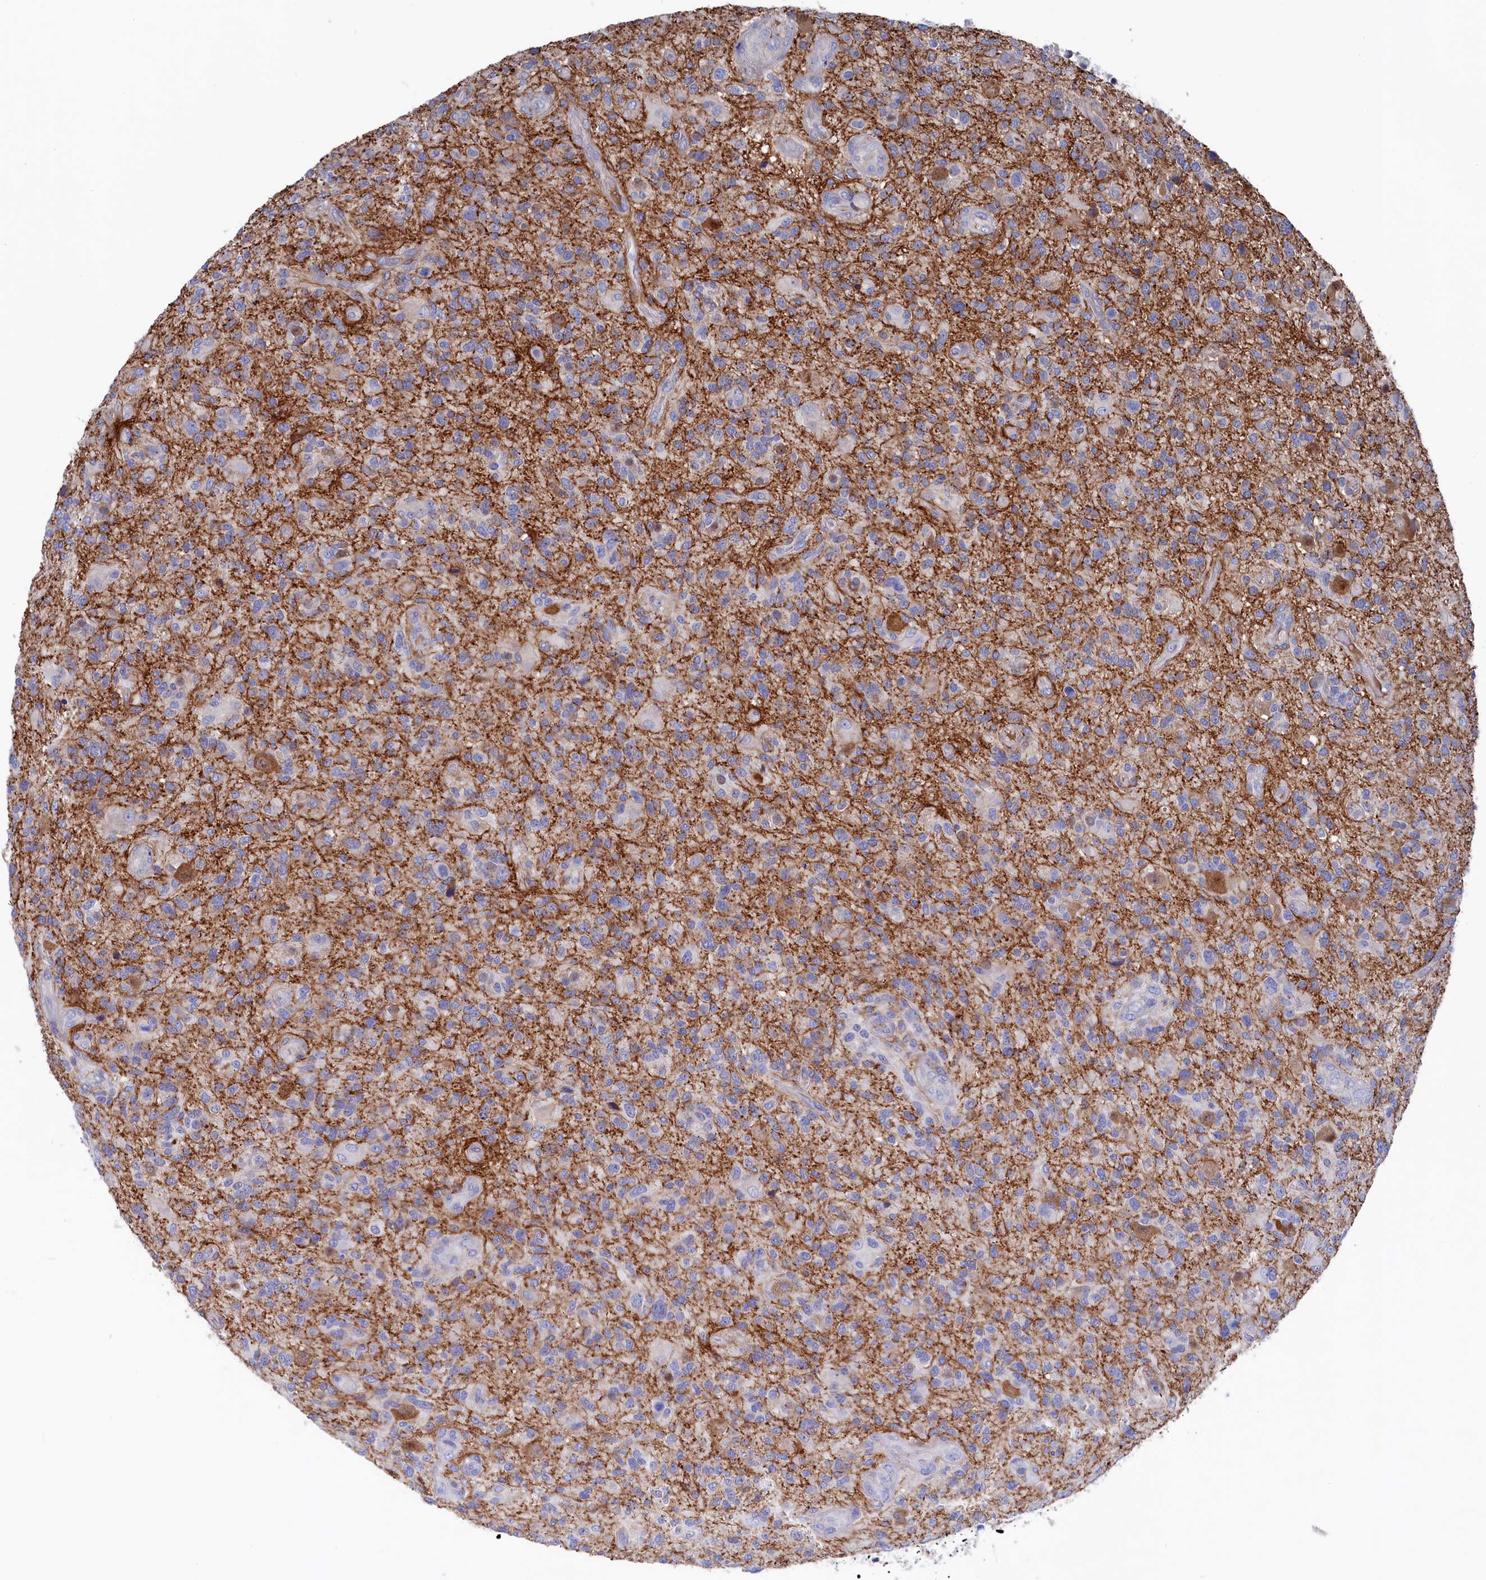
{"staining": {"intensity": "negative", "quantity": "none", "location": "none"}, "tissue": "glioma", "cell_type": "Tumor cells", "image_type": "cancer", "snomed": [{"axis": "morphology", "description": "Glioma, malignant, High grade"}, {"axis": "topography", "description": "Brain"}], "caption": "A micrograph of malignant glioma (high-grade) stained for a protein exhibits no brown staining in tumor cells.", "gene": "C12orf73", "patient": {"sex": "male", "age": 47}}